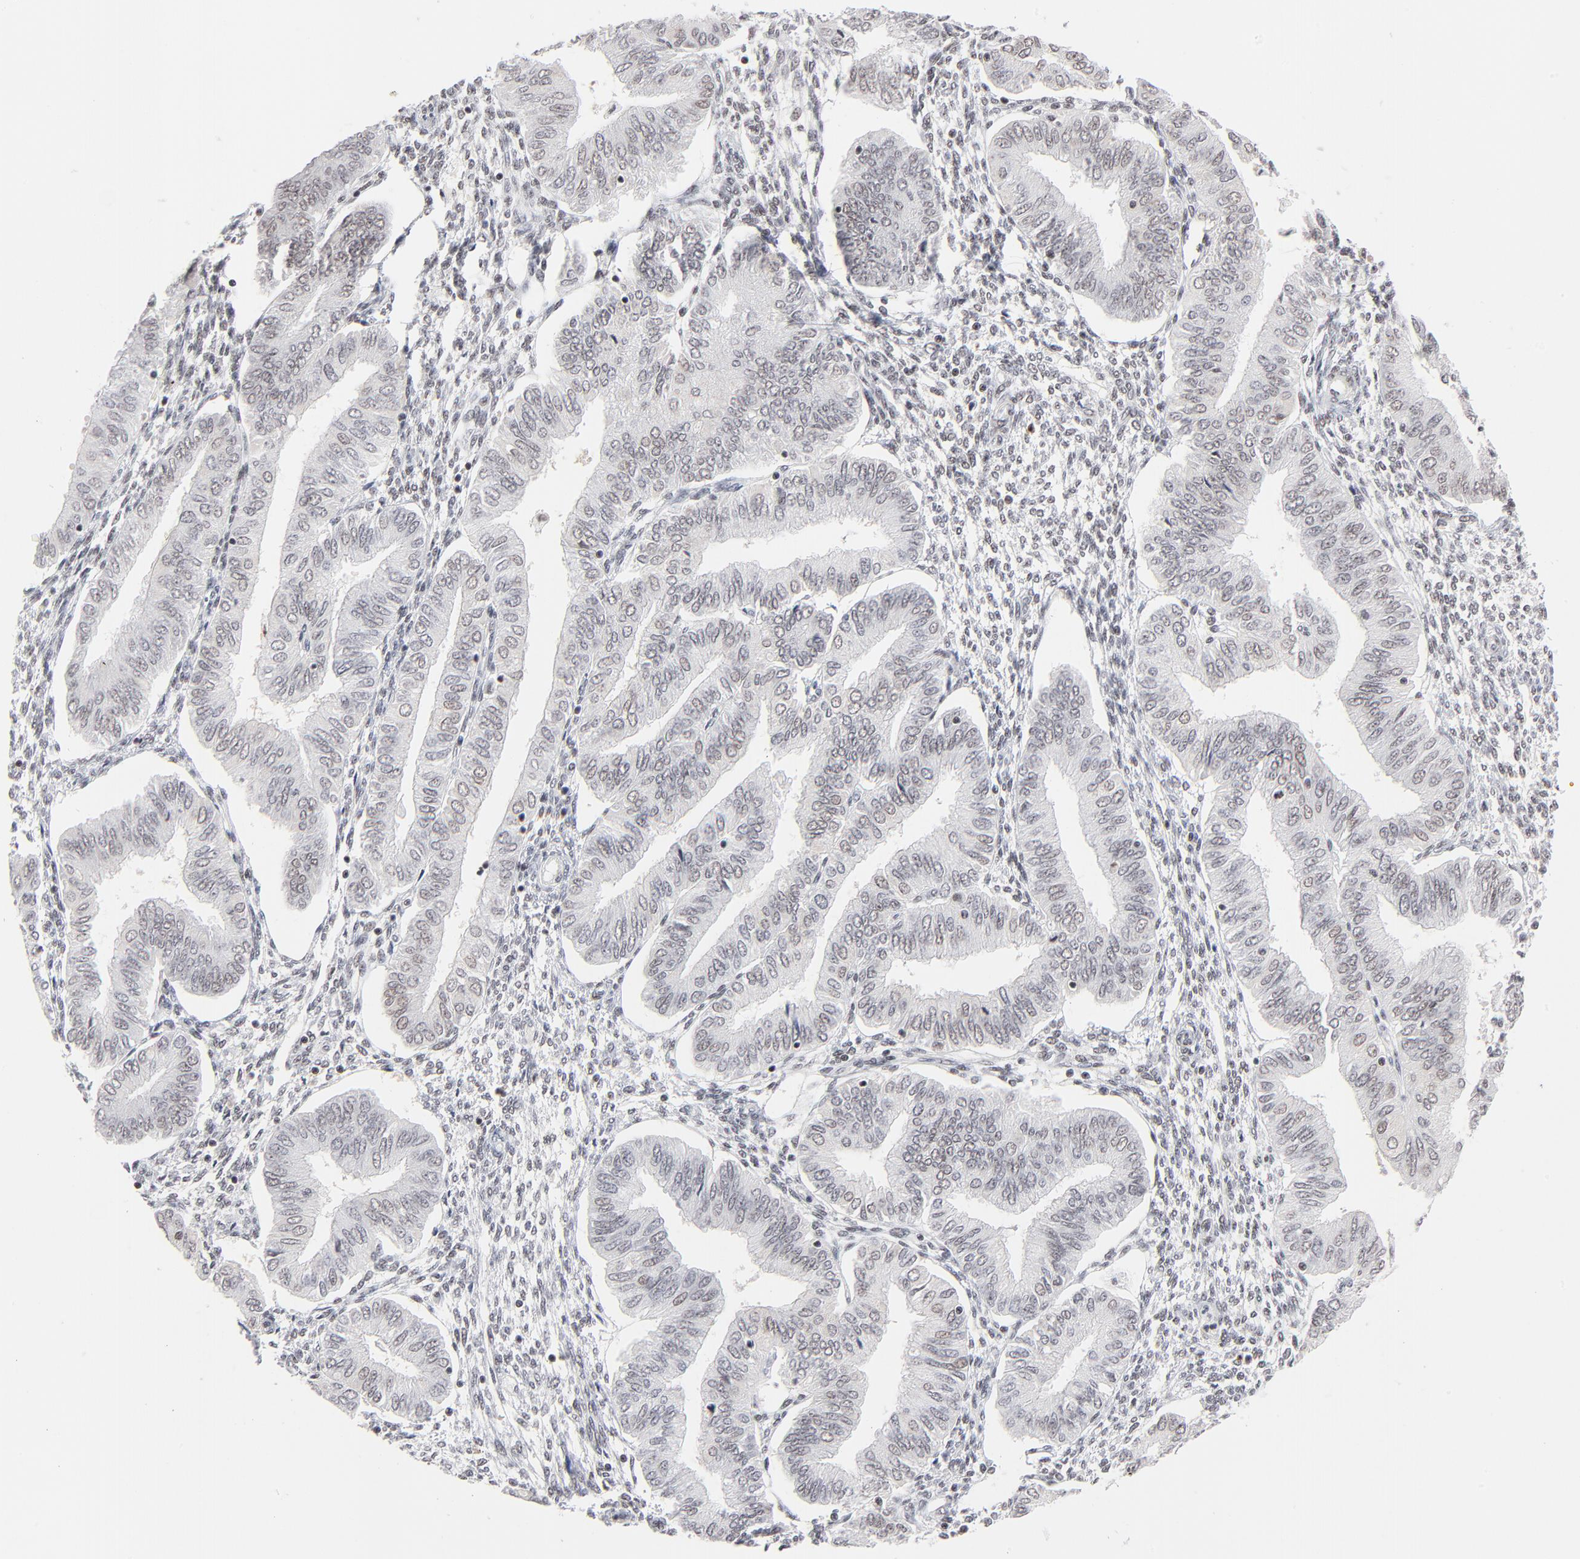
{"staining": {"intensity": "negative", "quantity": "none", "location": "none"}, "tissue": "endometrial cancer", "cell_type": "Tumor cells", "image_type": "cancer", "snomed": [{"axis": "morphology", "description": "Adenocarcinoma, NOS"}, {"axis": "topography", "description": "Endometrium"}], "caption": "Immunohistochemical staining of human endometrial cancer displays no significant expression in tumor cells. (Stains: DAB IHC with hematoxylin counter stain, Microscopy: brightfield microscopy at high magnification).", "gene": "ZNF143", "patient": {"sex": "female", "age": 51}}